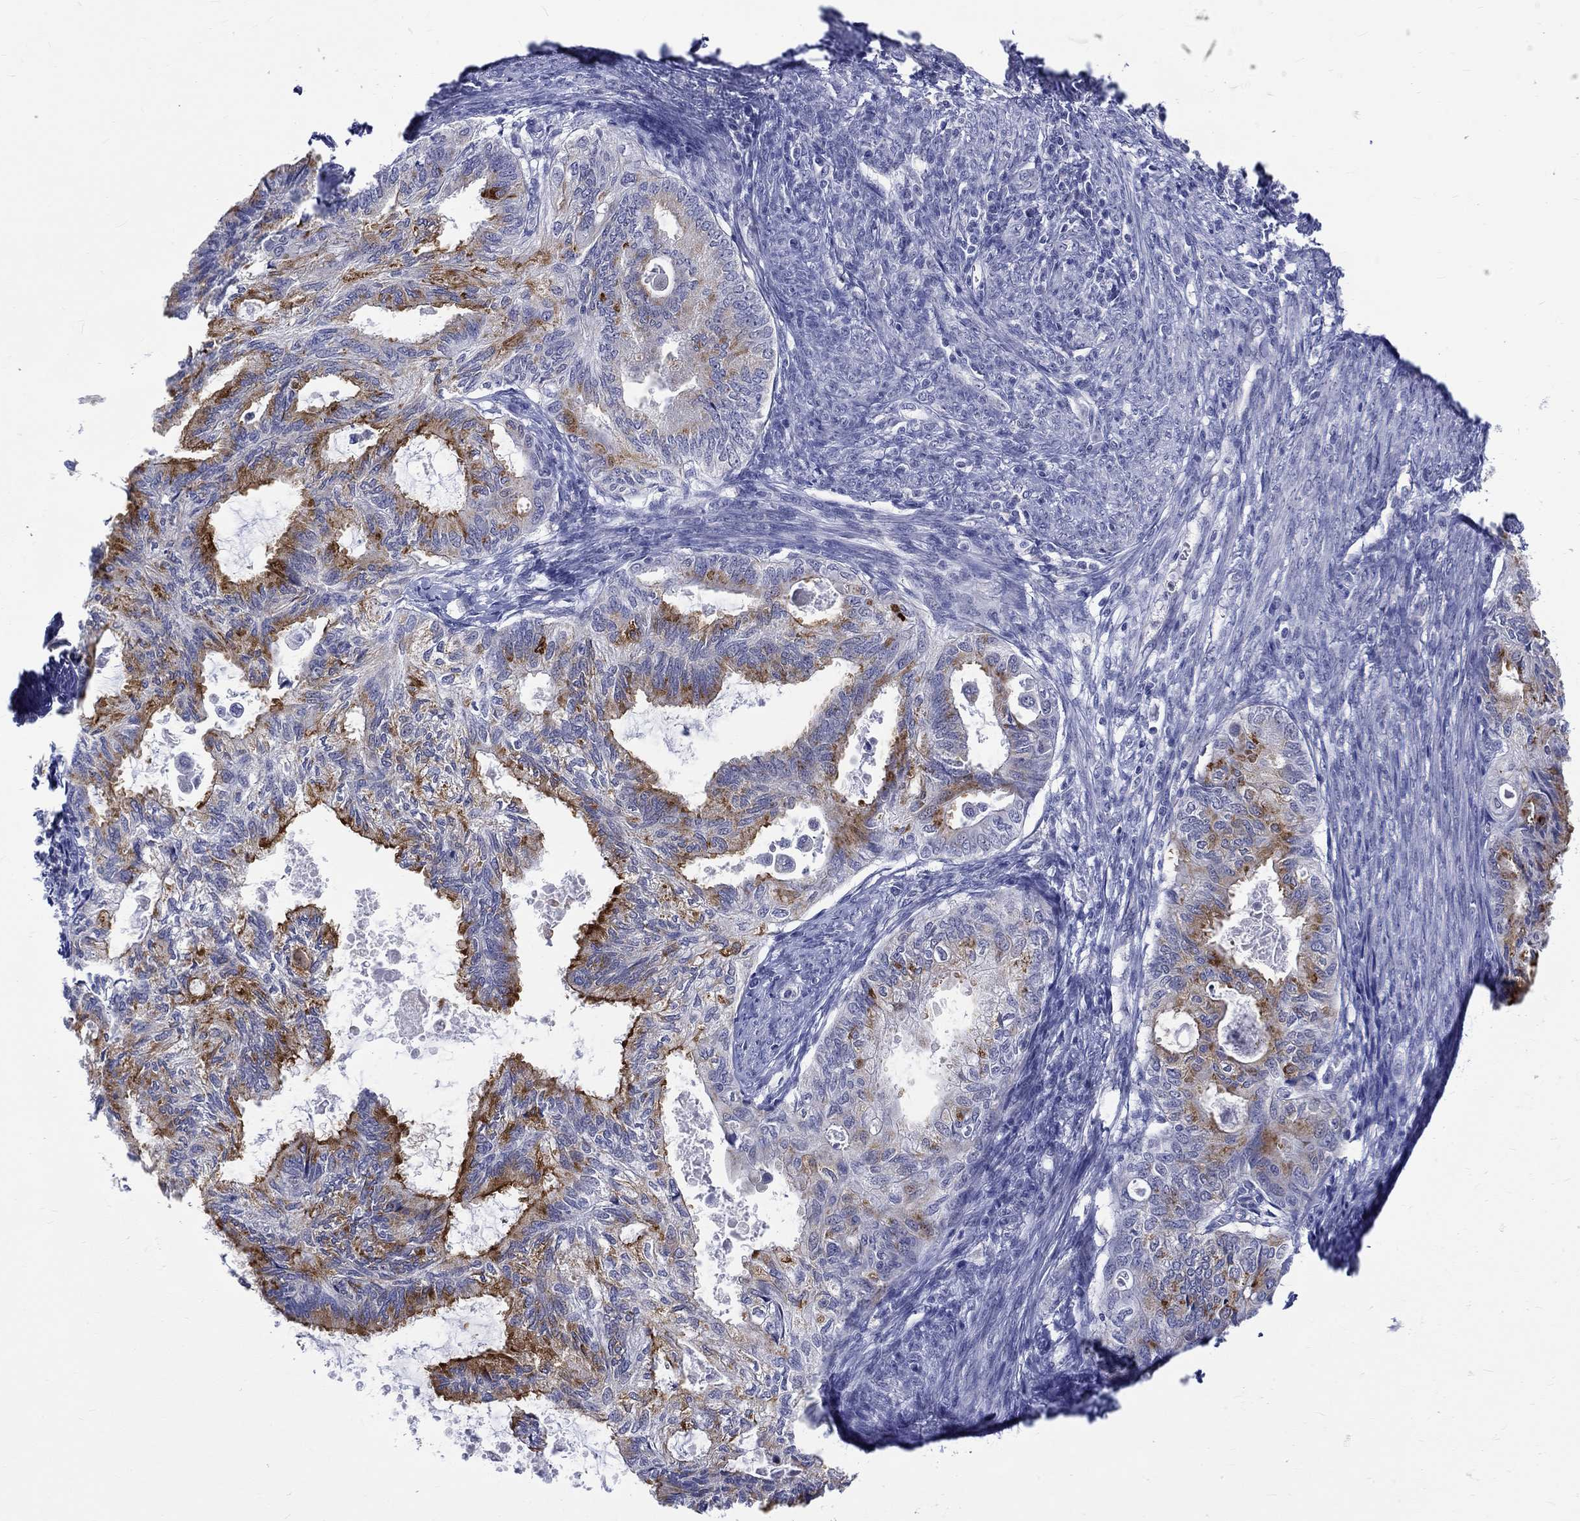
{"staining": {"intensity": "strong", "quantity": "25%-75%", "location": "cytoplasmic/membranous"}, "tissue": "endometrial cancer", "cell_type": "Tumor cells", "image_type": "cancer", "snomed": [{"axis": "morphology", "description": "Adenocarcinoma, NOS"}, {"axis": "topography", "description": "Endometrium"}], "caption": "Approximately 25%-75% of tumor cells in human endometrial cancer (adenocarcinoma) demonstrate strong cytoplasmic/membranous protein staining as visualized by brown immunohistochemical staining.", "gene": "ST6GALNAC1", "patient": {"sex": "female", "age": 86}}